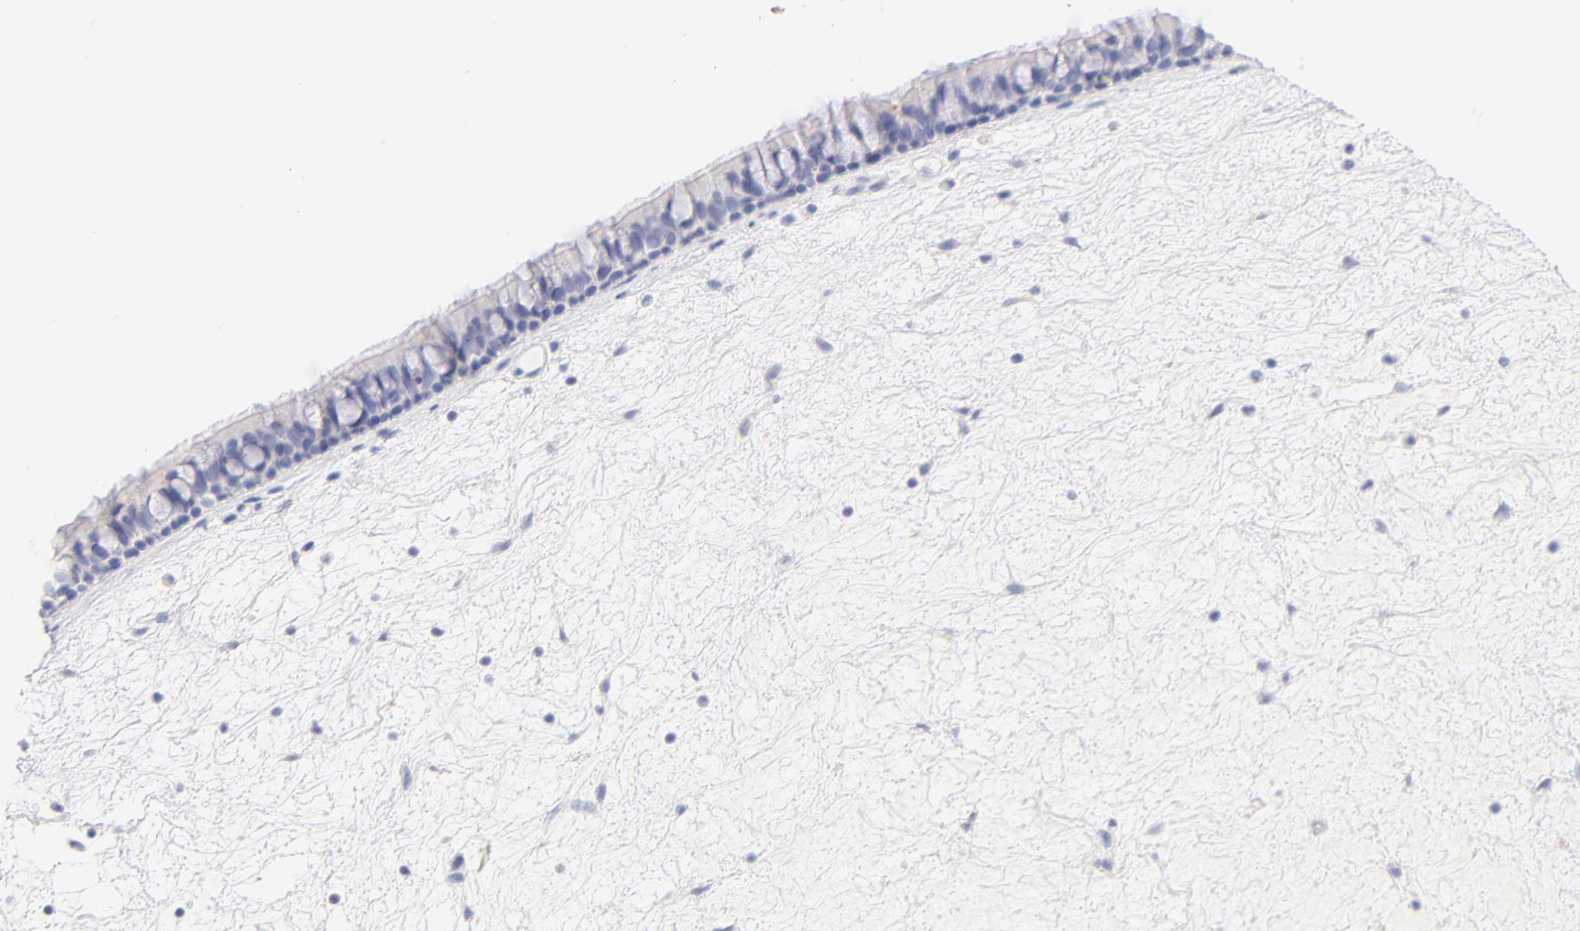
{"staining": {"intensity": "negative", "quantity": "none", "location": "none"}, "tissue": "nasopharynx", "cell_type": "Respiratory epithelial cells", "image_type": "normal", "snomed": [{"axis": "morphology", "description": "Normal tissue, NOS"}, {"axis": "topography", "description": "Nasopharynx"}], "caption": "Immunohistochemical staining of normal human nasopharynx demonstrates no significant expression in respiratory epithelial cells.", "gene": "AIFM1", "patient": {"sex": "female", "age": 78}}